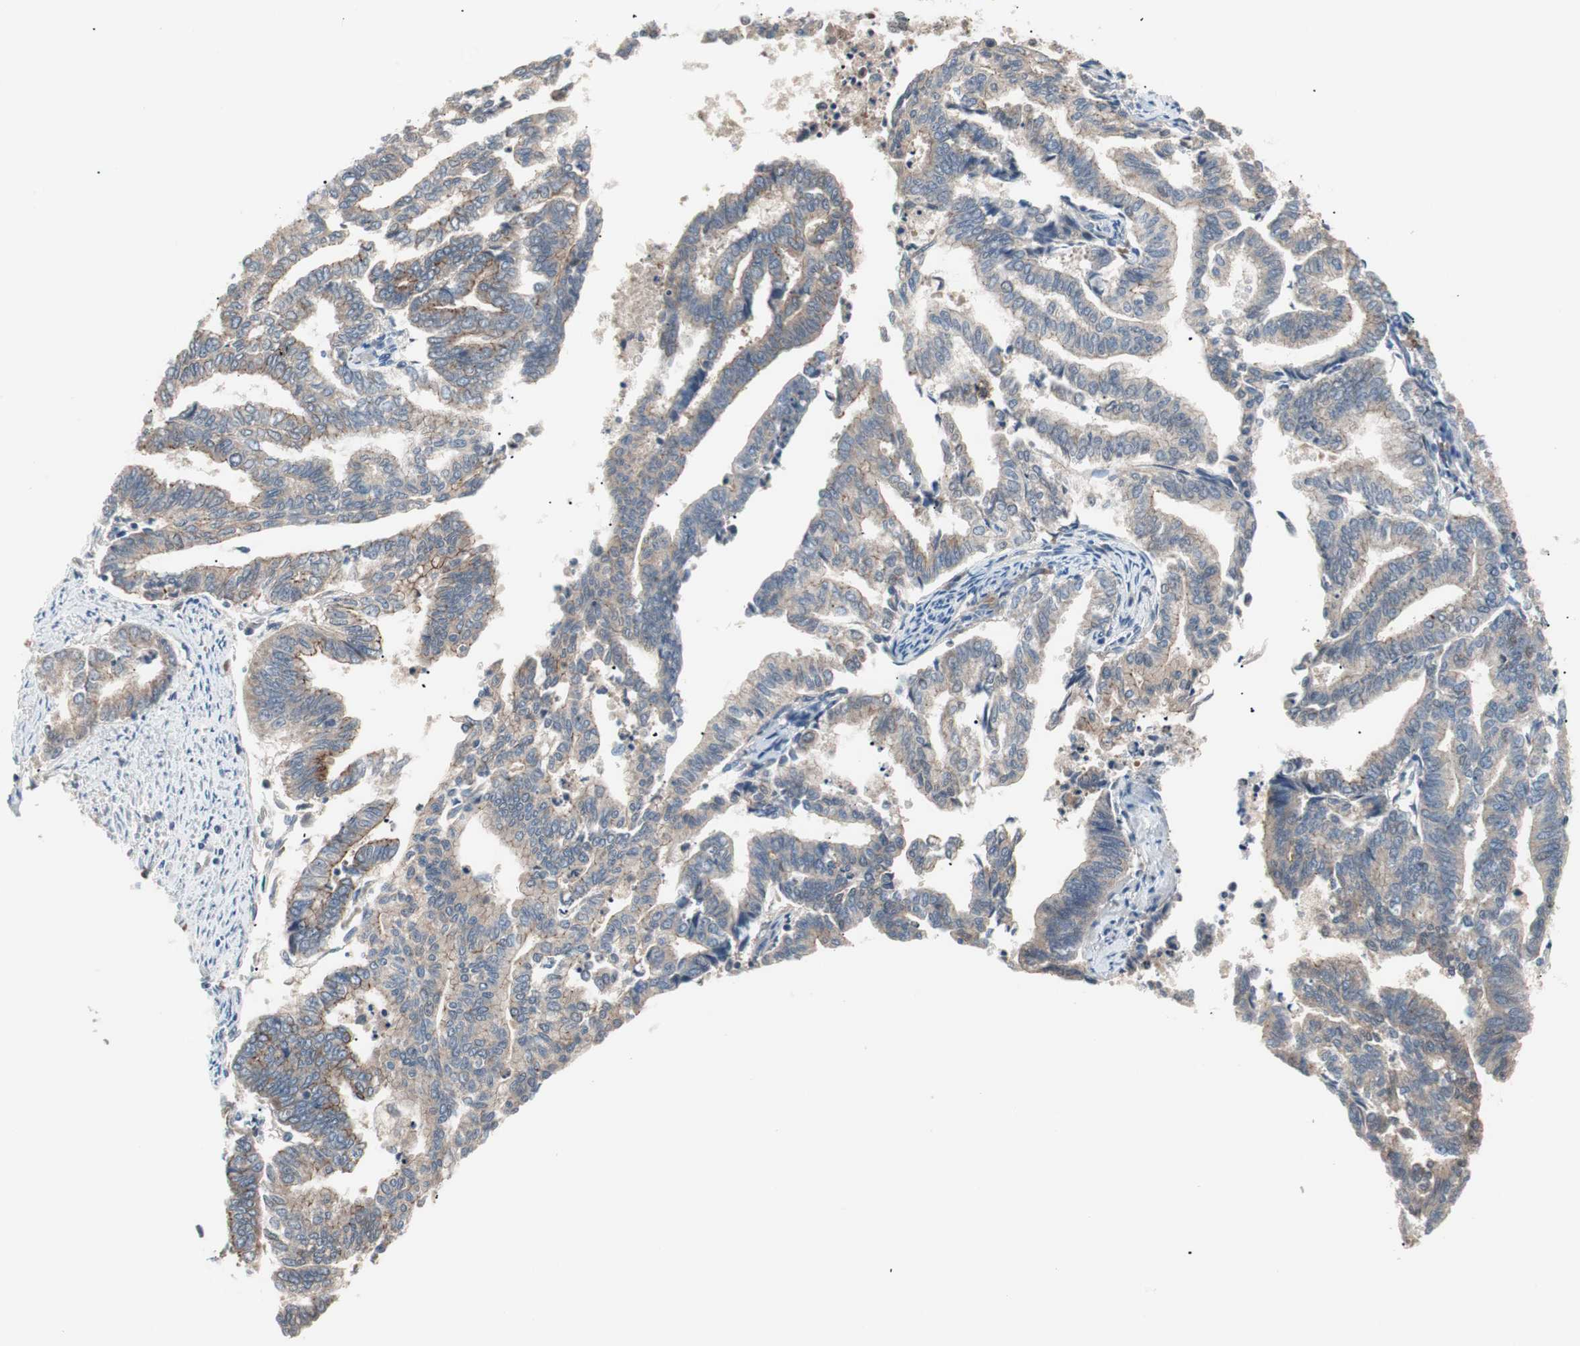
{"staining": {"intensity": "weak", "quantity": ">75%", "location": "cytoplasmic/membranous"}, "tissue": "endometrial cancer", "cell_type": "Tumor cells", "image_type": "cancer", "snomed": [{"axis": "morphology", "description": "Adenocarcinoma, NOS"}, {"axis": "topography", "description": "Endometrium"}], "caption": "Immunohistochemistry photomicrograph of neoplastic tissue: human endometrial adenocarcinoma stained using IHC reveals low levels of weak protein expression localized specifically in the cytoplasmic/membranous of tumor cells, appearing as a cytoplasmic/membranous brown color.", "gene": "PCK1", "patient": {"sex": "female", "age": 79}}